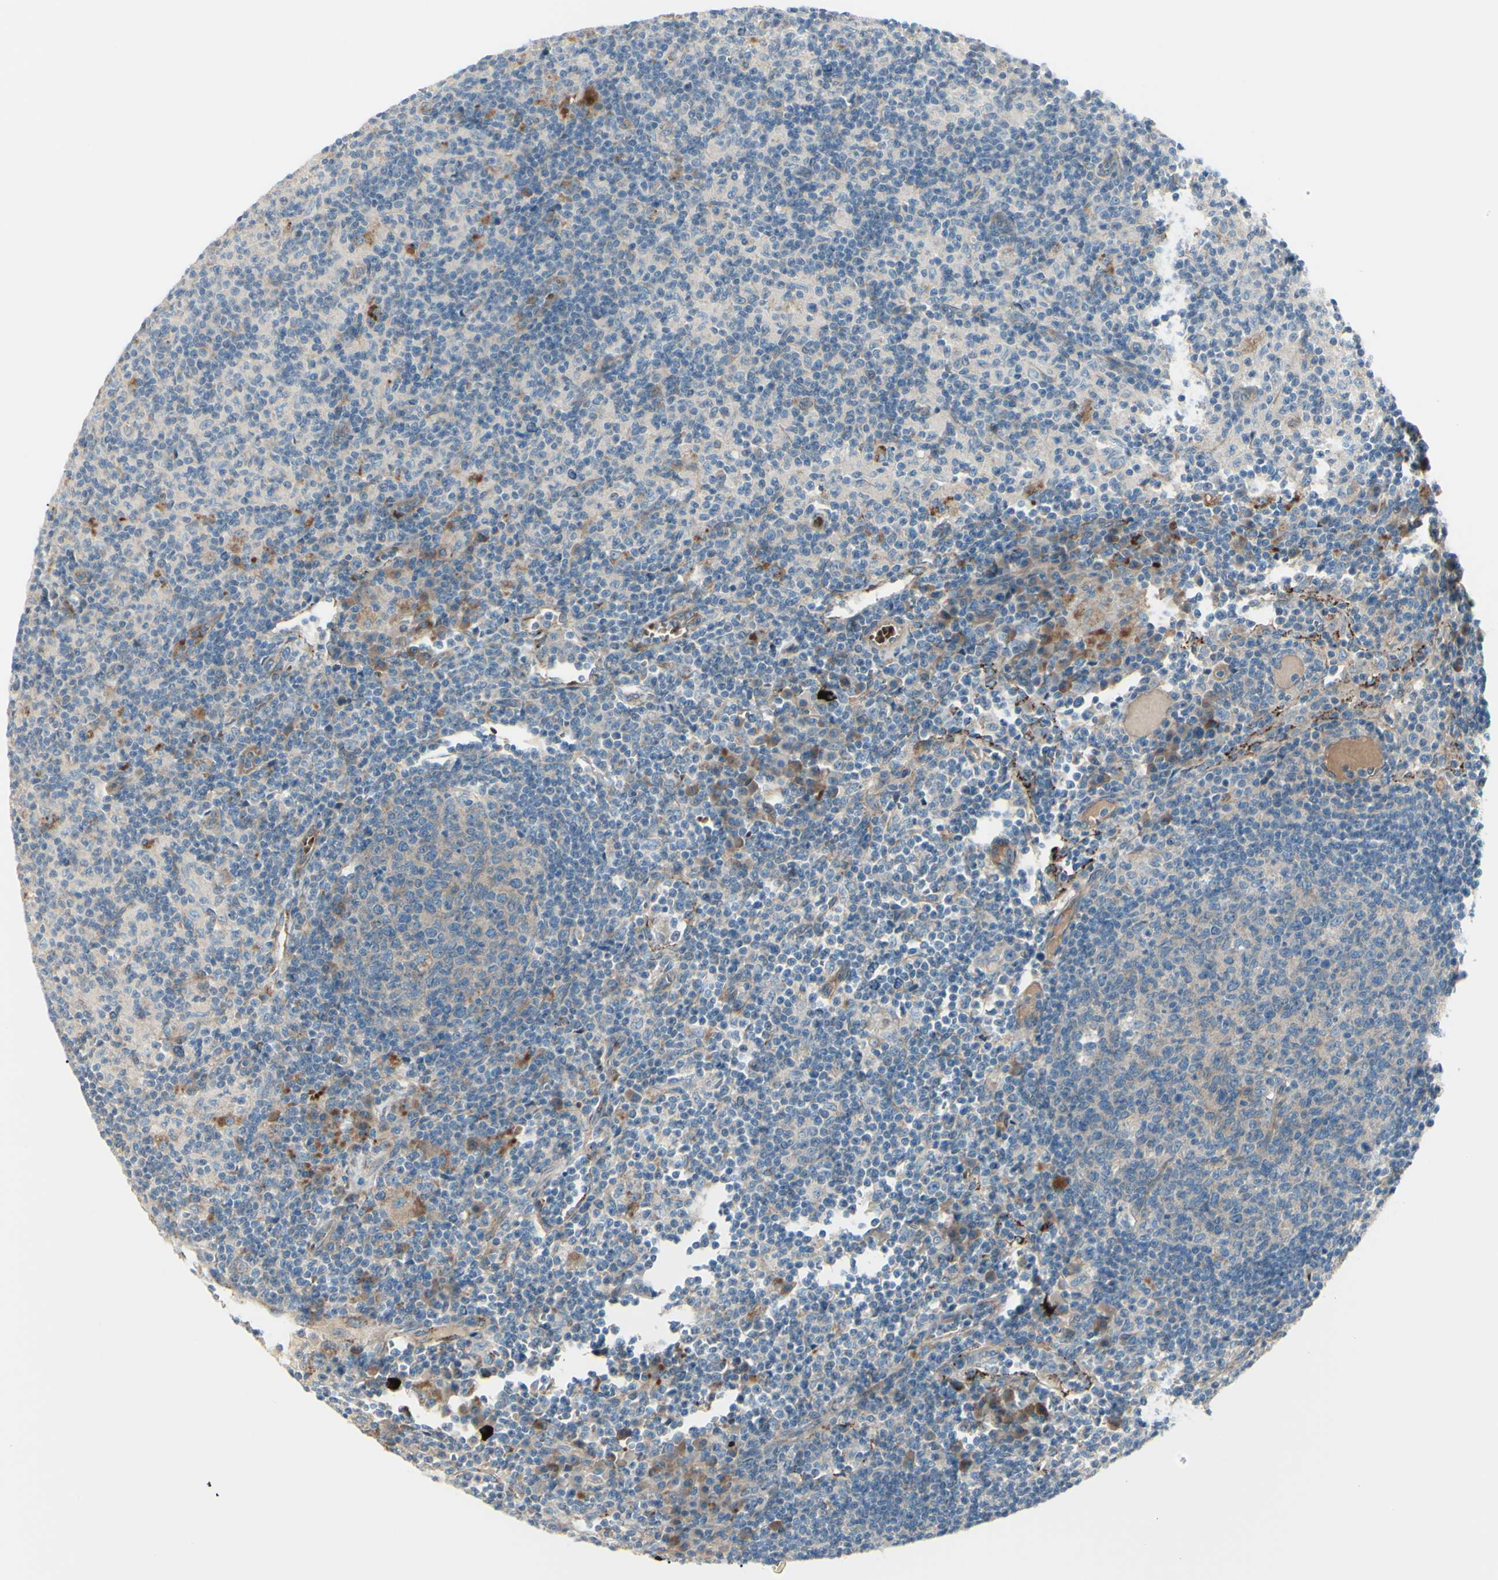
{"staining": {"intensity": "moderate", "quantity": ">75%", "location": "cytoplasmic/membranous"}, "tissue": "lymph node", "cell_type": "Germinal center cells", "image_type": "normal", "snomed": [{"axis": "morphology", "description": "Normal tissue, NOS"}, {"axis": "morphology", "description": "Inflammation, NOS"}, {"axis": "topography", "description": "Lymph node"}], "caption": "Immunohistochemistry (IHC) (DAB (3,3'-diaminobenzidine)) staining of benign lymph node reveals moderate cytoplasmic/membranous protein expression in about >75% of germinal center cells.", "gene": "PCDHGA10", "patient": {"sex": "male", "age": 55}}